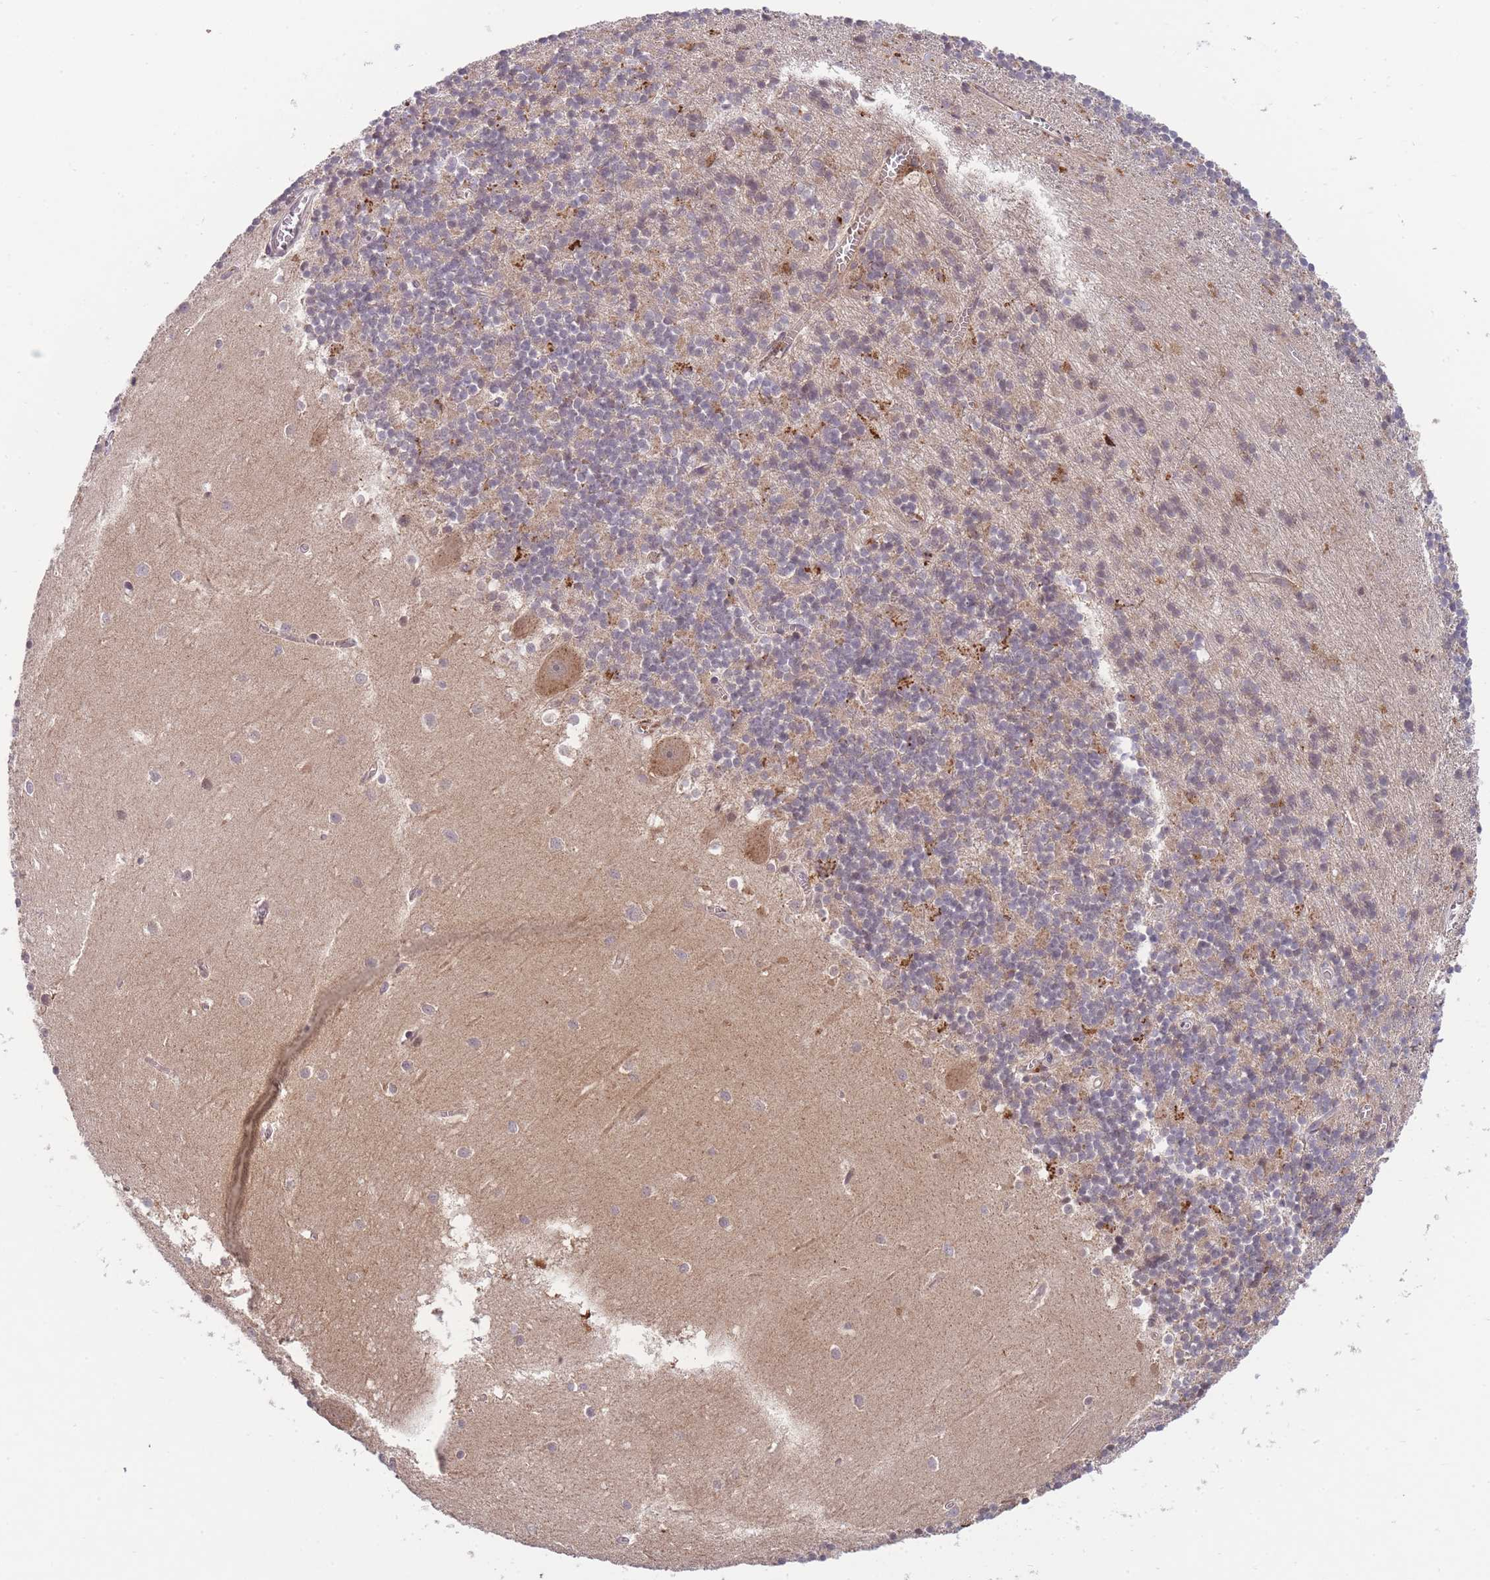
{"staining": {"intensity": "weak", "quantity": "25%-75%", "location": "cytoplasmic/membranous"}, "tissue": "cerebellum", "cell_type": "Cells in granular layer", "image_type": "normal", "snomed": [{"axis": "morphology", "description": "Normal tissue, NOS"}, {"axis": "topography", "description": "Cerebellum"}], "caption": "This histopathology image displays benign cerebellum stained with immunohistochemistry (IHC) to label a protein in brown. The cytoplasmic/membranous of cells in granular layer show weak positivity for the protein. Nuclei are counter-stained blue.", "gene": "RALGDS", "patient": {"sex": "male", "age": 54}}